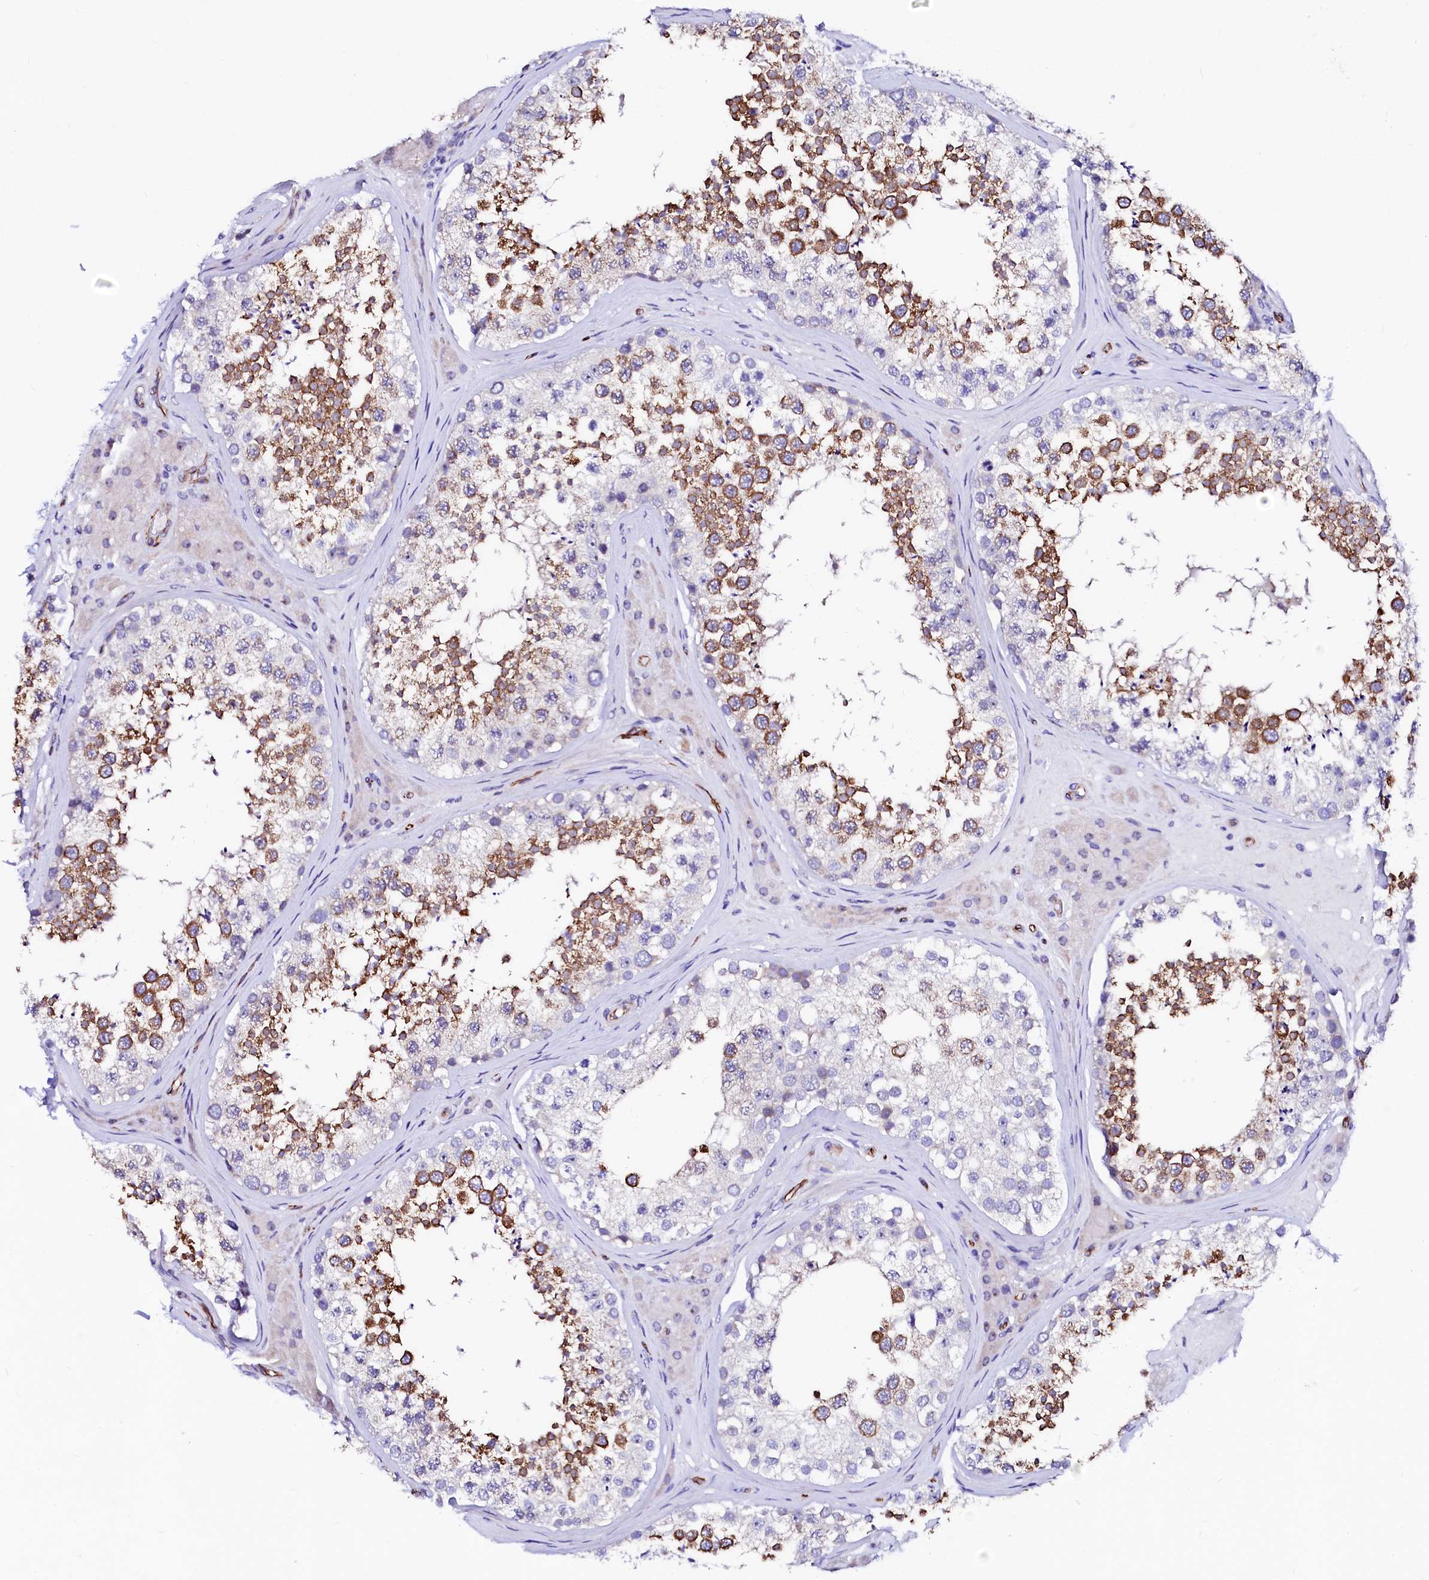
{"staining": {"intensity": "moderate", "quantity": "25%-75%", "location": "cytoplasmic/membranous"}, "tissue": "testis", "cell_type": "Cells in seminiferous ducts", "image_type": "normal", "snomed": [{"axis": "morphology", "description": "Normal tissue, NOS"}, {"axis": "topography", "description": "Testis"}], "caption": "Immunohistochemical staining of unremarkable testis displays medium levels of moderate cytoplasmic/membranous staining in approximately 25%-75% of cells in seminiferous ducts.", "gene": "SFR1", "patient": {"sex": "male", "age": 46}}